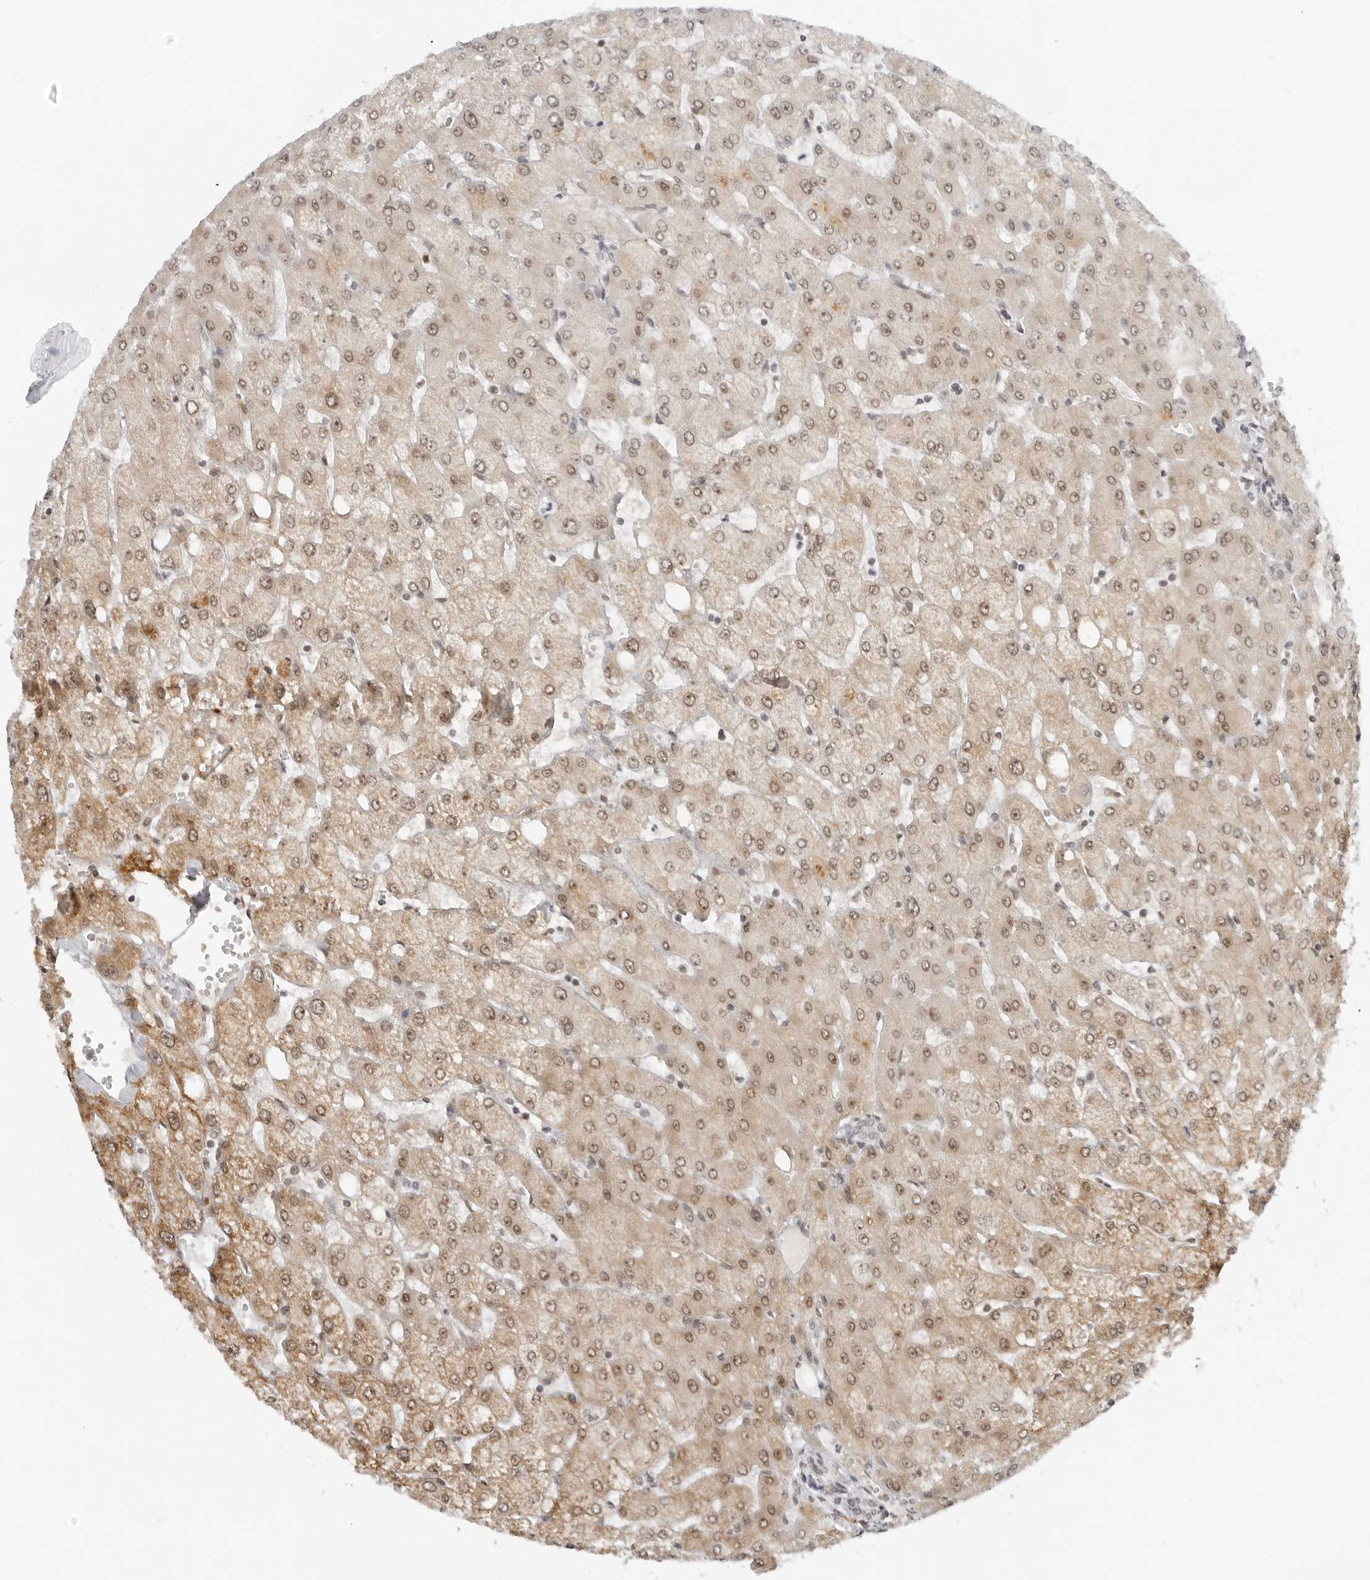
{"staining": {"intensity": "negative", "quantity": "none", "location": "none"}, "tissue": "liver", "cell_type": "Cholangiocytes", "image_type": "normal", "snomed": [{"axis": "morphology", "description": "Normal tissue, NOS"}, {"axis": "topography", "description": "Liver"}], "caption": "This is a image of IHC staining of normal liver, which shows no expression in cholangiocytes. The staining is performed using DAB (3,3'-diaminobenzidine) brown chromogen with nuclei counter-stained in using hematoxylin.", "gene": "TOX4", "patient": {"sex": "female", "age": 54}}